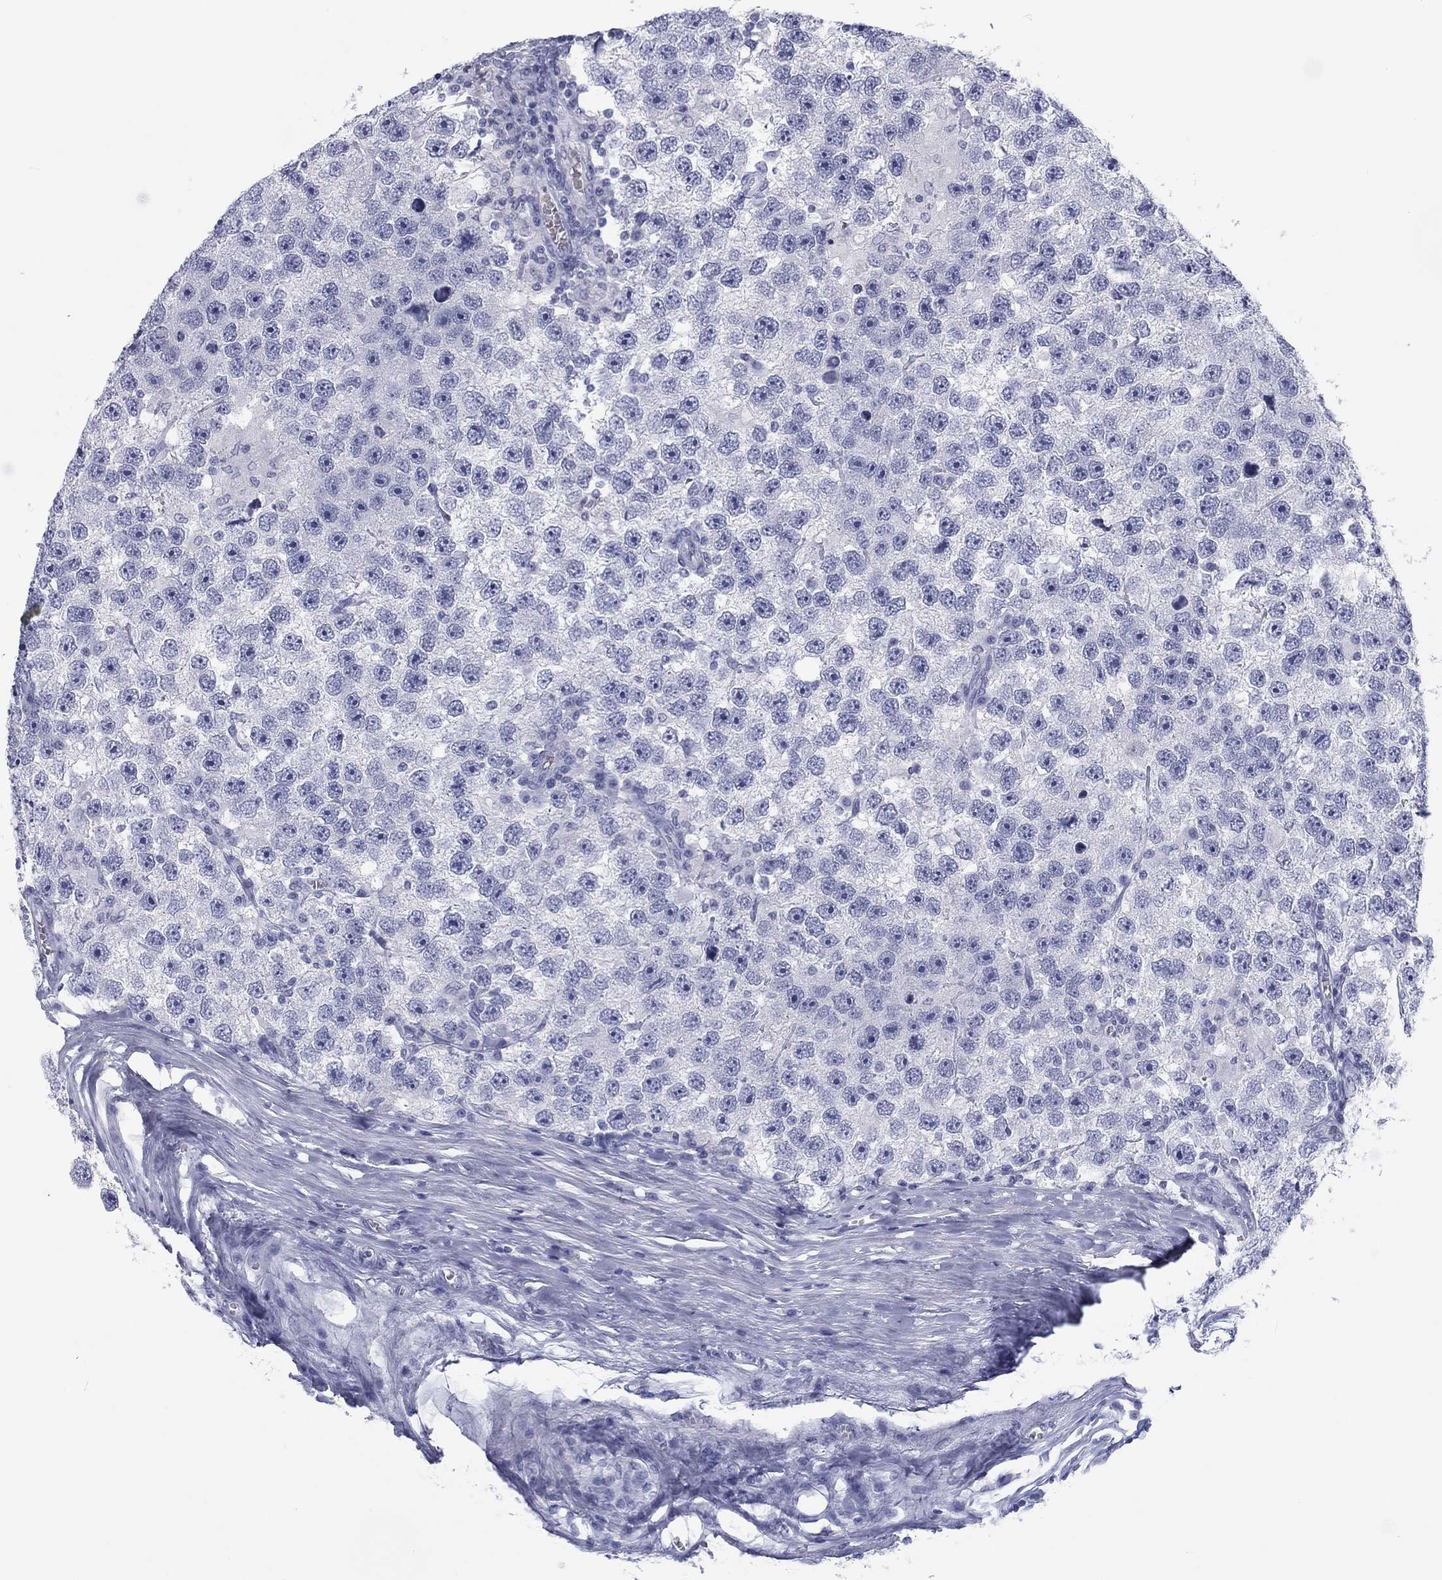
{"staining": {"intensity": "negative", "quantity": "none", "location": "none"}, "tissue": "testis cancer", "cell_type": "Tumor cells", "image_type": "cancer", "snomed": [{"axis": "morphology", "description": "Seminoma, NOS"}, {"axis": "topography", "description": "Testis"}], "caption": "A photomicrograph of testis seminoma stained for a protein displays no brown staining in tumor cells.", "gene": "CALB1", "patient": {"sex": "male", "age": 26}}